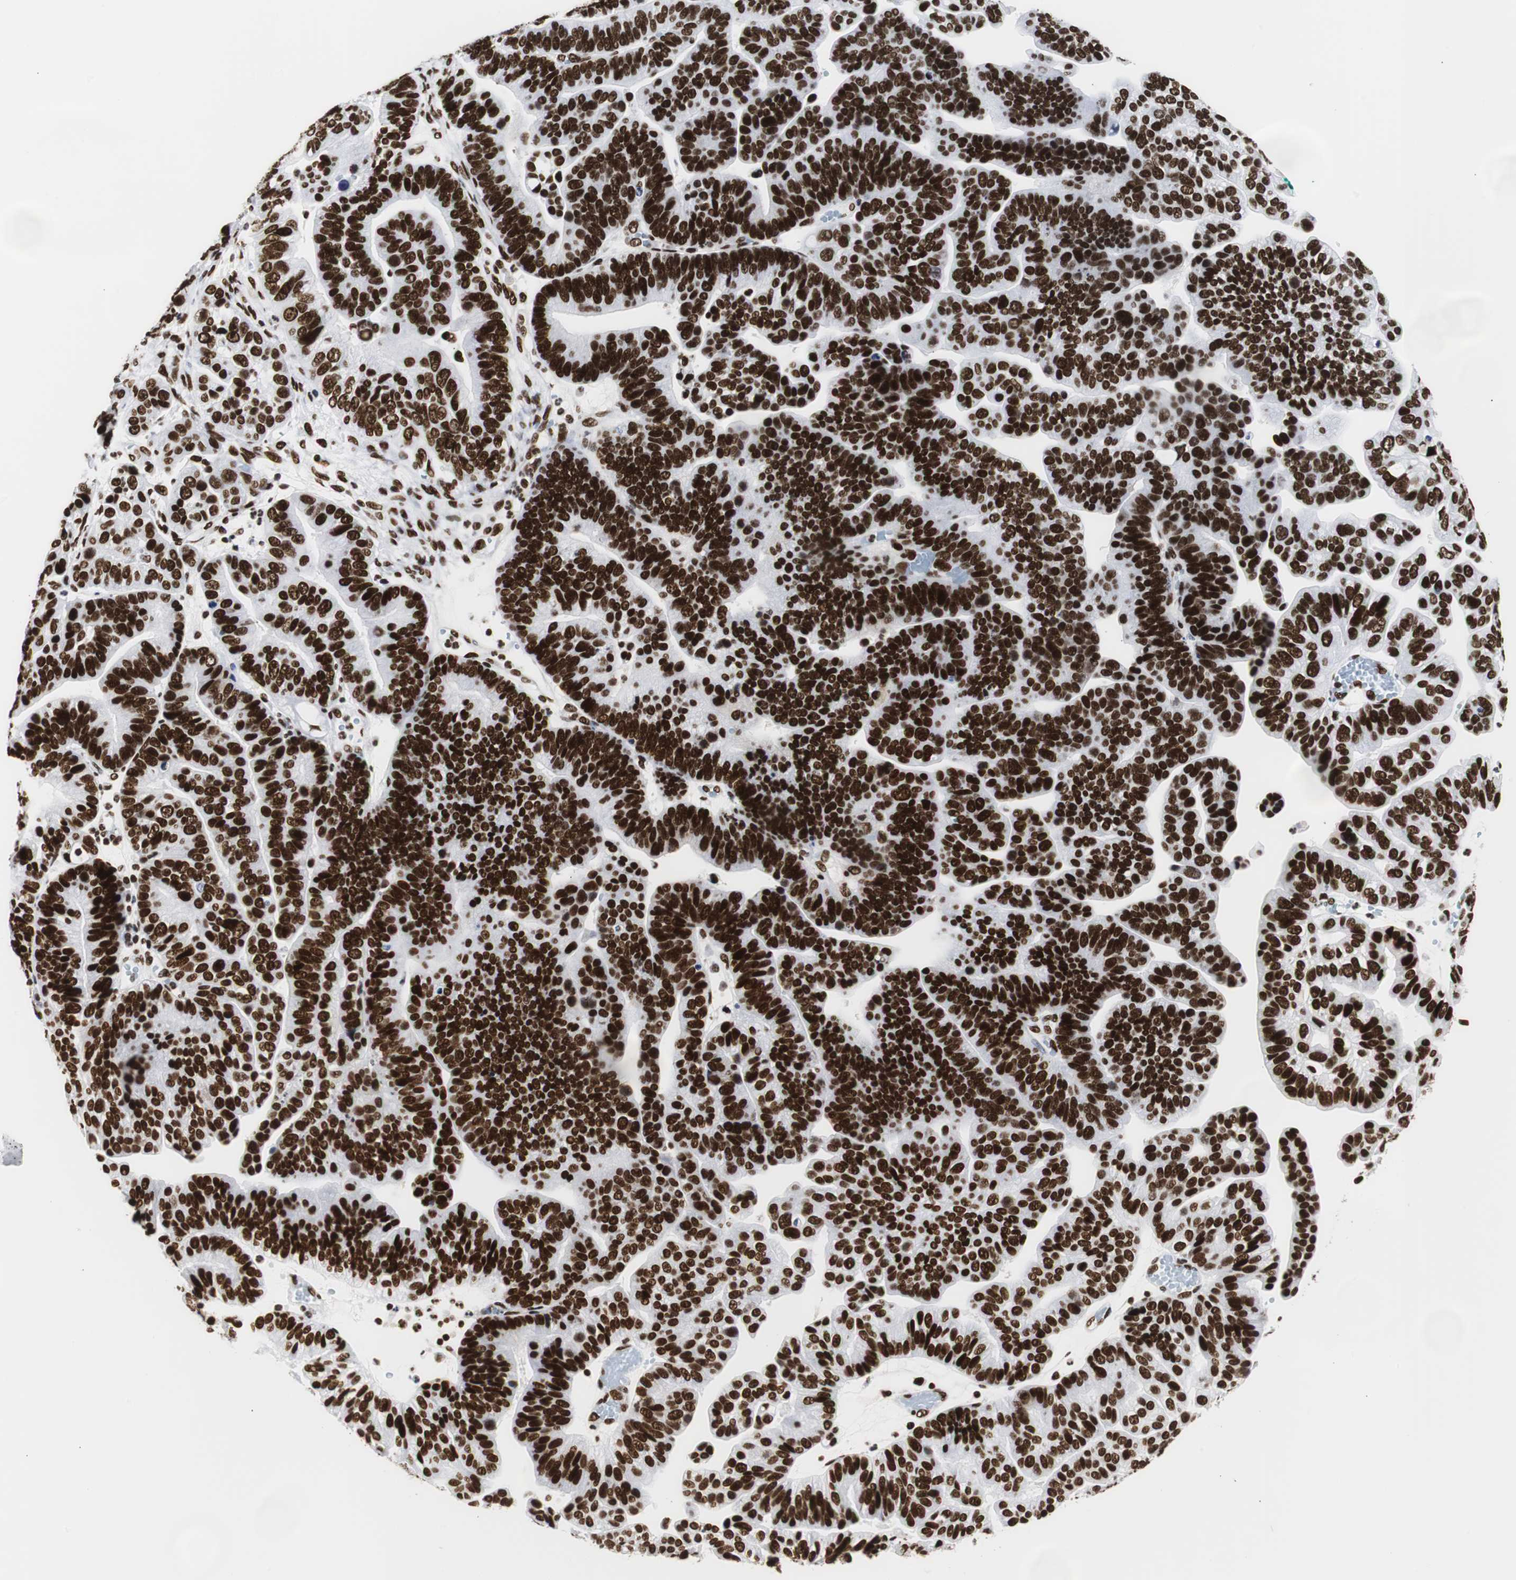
{"staining": {"intensity": "strong", "quantity": ">75%", "location": "nuclear"}, "tissue": "ovarian cancer", "cell_type": "Tumor cells", "image_type": "cancer", "snomed": [{"axis": "morphology", "description": "Carcinoma, endometroid"}, {"axis": "topography", "description": "Ovary"}], "caption": "DAB immunohistochemical staining of ovarian endometroid carcinoma exhibits strong nuclear protein expression in about >75% of tumor cells.", "gene": "HNRNPH2", "patient": {"sex": "female", "age": 60}}